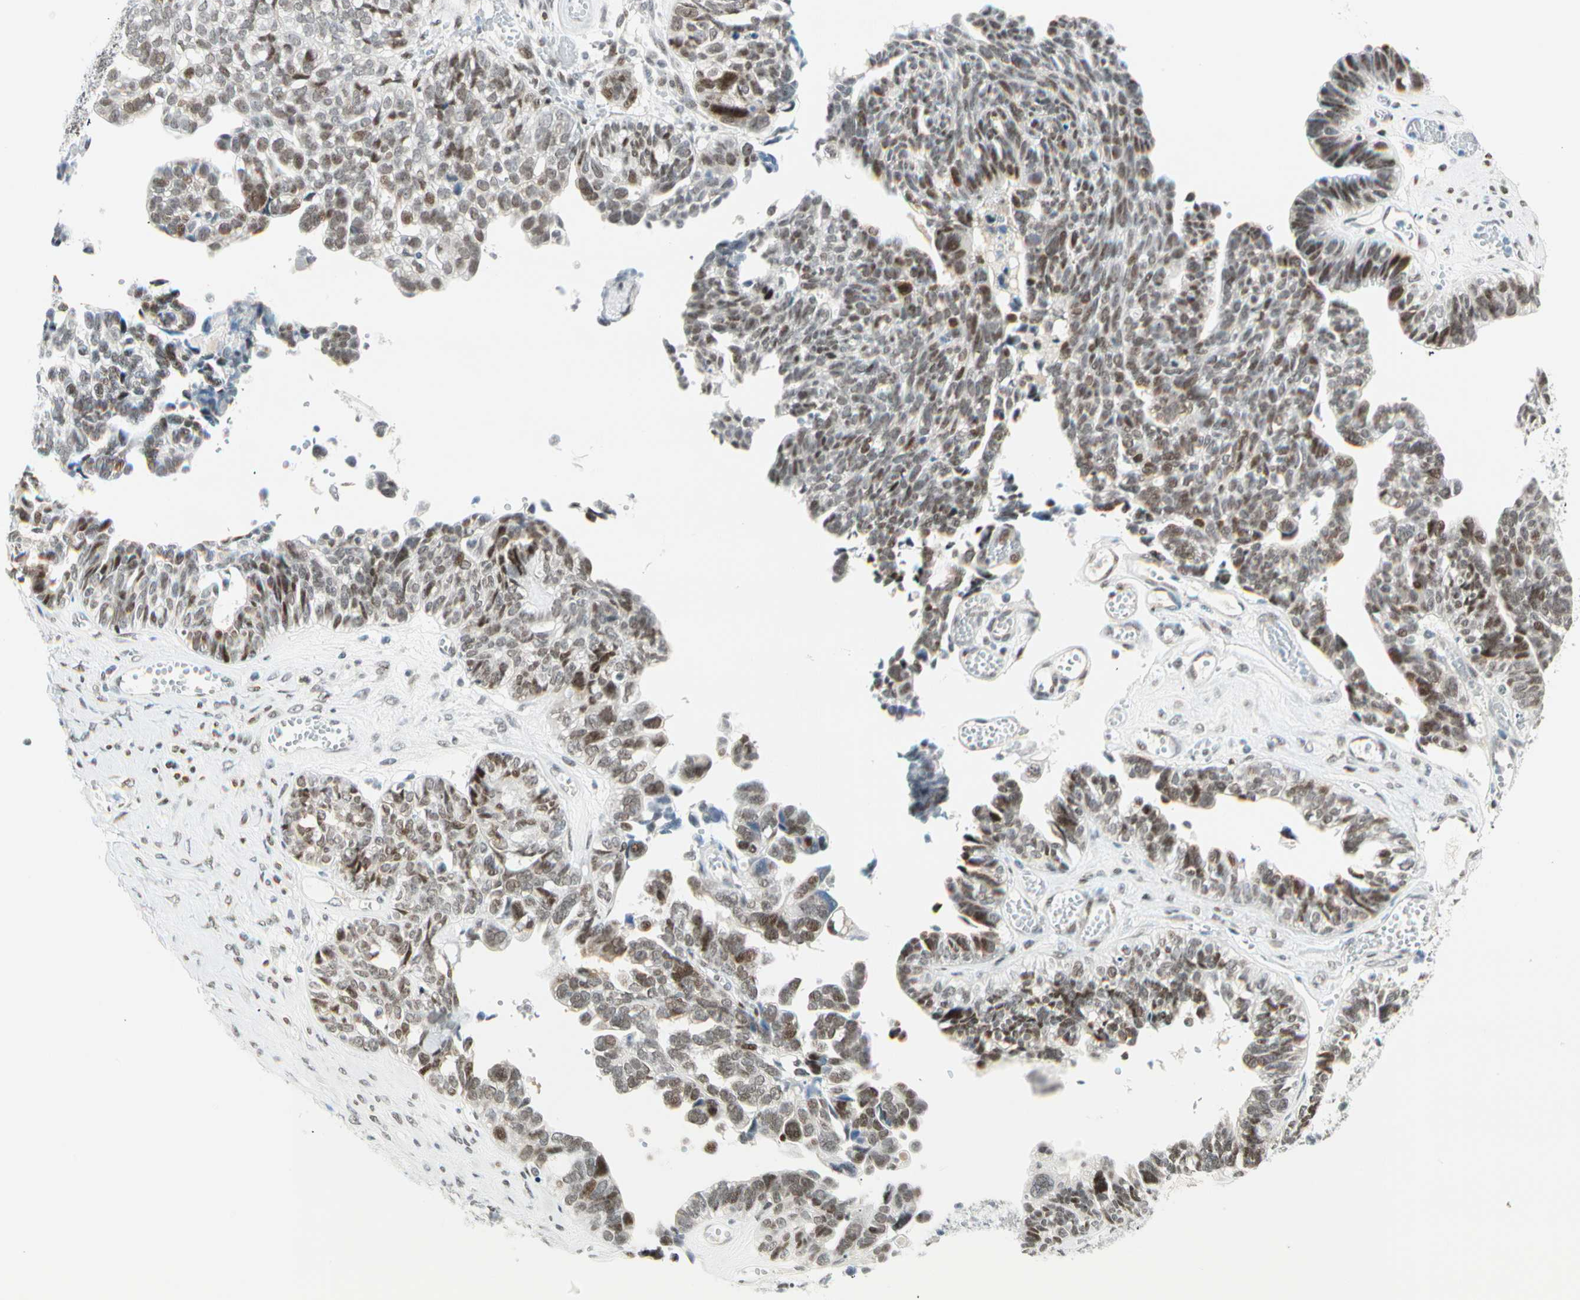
{"staining": {"intensity": "weak", "quantity": "25%-75%", "location": "nuclear"}, "tissue": "ovarian cancer", "cell_type": "Tumor cells", "image_type": "cancer", "snomed": [{"axis": "morphology", "description": "Carcinoma, NOS"}, {"axis": "morphology", "description": "Carcinoma, endometroid"}, {"axis": "topography", "description": "Ovary"}], "caption": "Human ovarian cancer stained with a protein marker demonstrates weak staining in tumor cells.", "gene": "PKNOX1", "patient": {"sex": "female", "age": 50}}